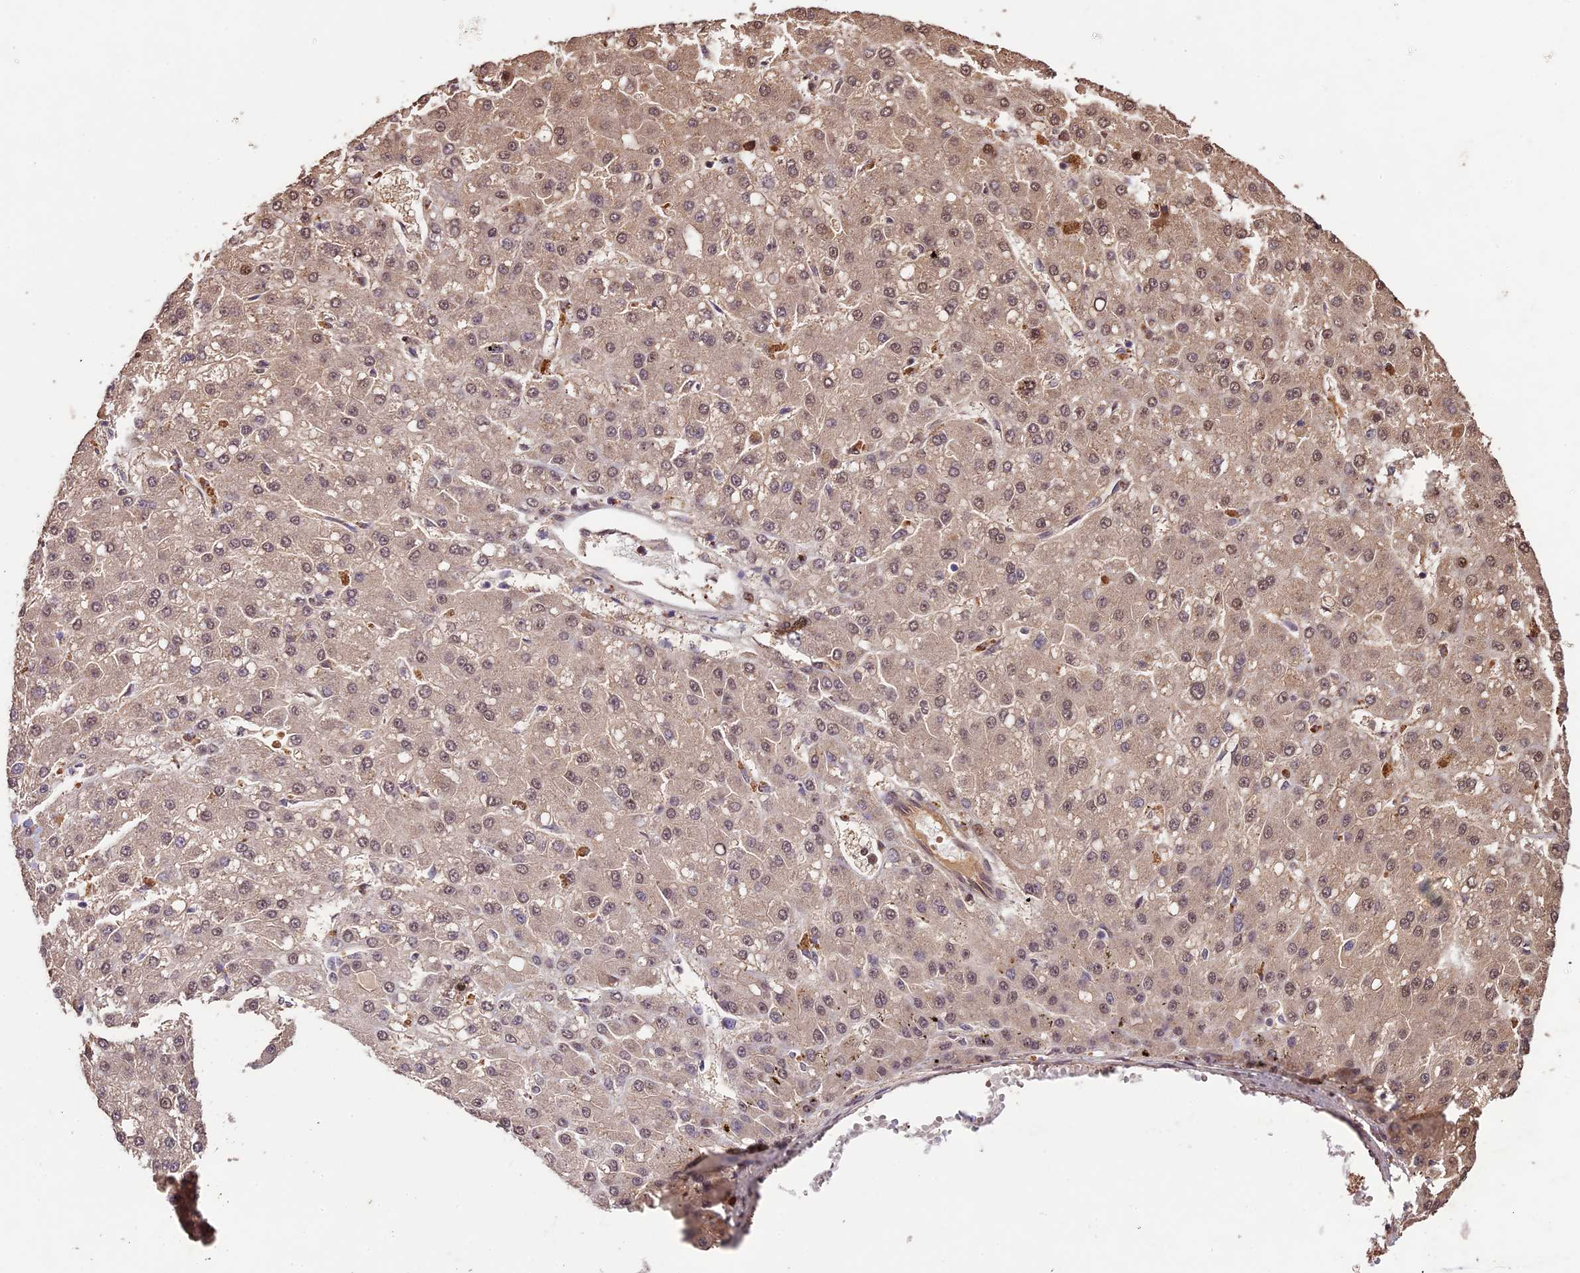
{"staining": {"intensity": "weak", "quantity": ">75%", "location": "cytoplasmic/membranous,nuclear"}, "tissue": "liver cancer", "cell_type": "Tumor cells", "image_type": "cancer", "snomed": [{"axis": "morphology", "description": "Carcinoma, Hepatocellular, NOS"}, {"axis": "topography", "description": "Liver"}], "caption": "About >75% of tumor cells in hepatocellular carcinoma (liver) display weak cytoplasmic/membranous and nuclear protein expression as visualized by brown immunohistochemical staining.", "gene": "CDKN2AIP", "patient": {"sex": "male", "age": 67}}